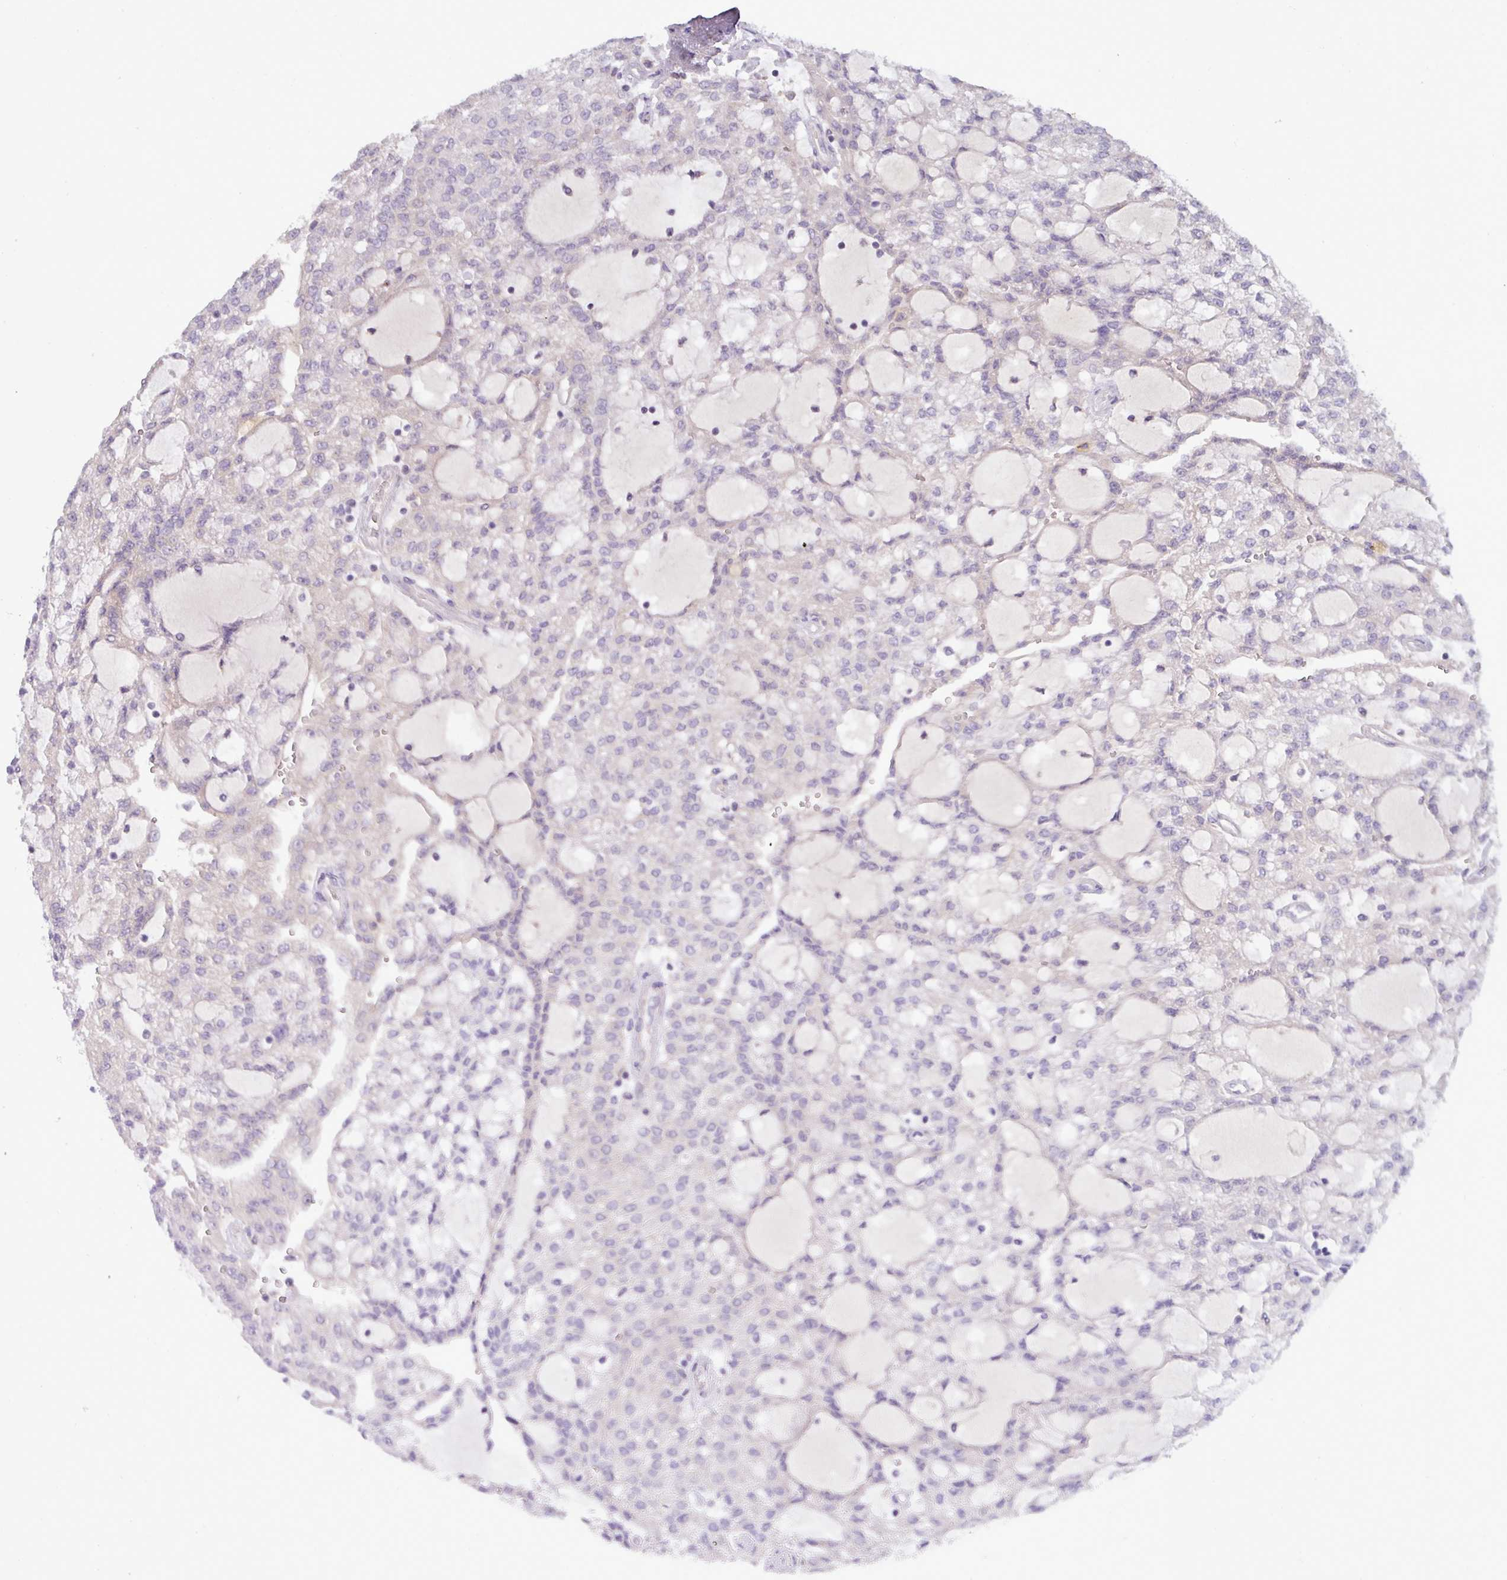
{"staining": {"intensity": "negative", "quantity": "none", "location": "none"}, "tissue": "renal cancer", "cell_type": "Tumor cells", "image_type": "cancer", "snomed": [{"axis": "morphology", "description": "Adenocarcinoma, NOS"}, {"axis": "topography", "description": "Kidney"}], "caption": "Micrograph shows no significant protein positivity in tumor cells of renal cancer (adenocarcinoma).", "gene": "TNFSF12", "patient": {"sex": "male", "age": 63}}